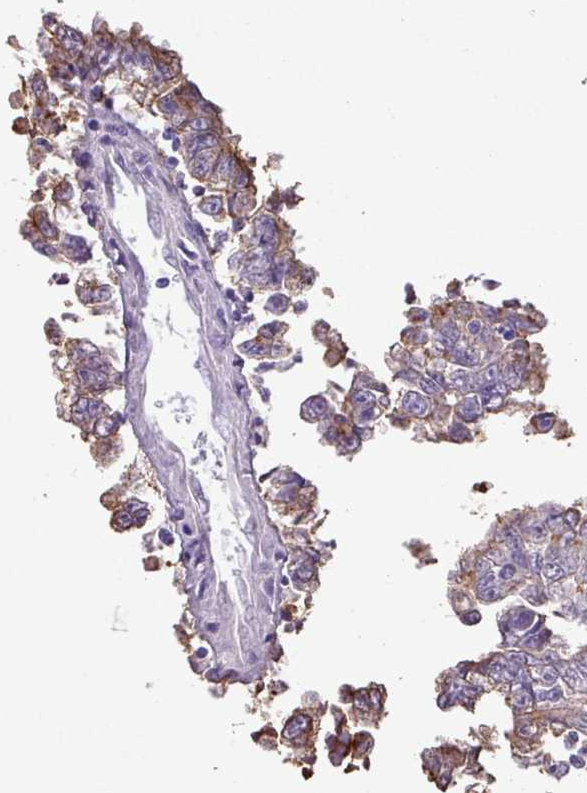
{"staining": {"intensity": "moderate", "quantity": "<25%", "location": "cytoplasmic/membranous"}, "tissue": "stomach cancer", "cell_type": "Tumor cells", "image_type": "cancer", "snomed": [{"axis": "morphology", "description": "Adenocarcinoma, NOS"}, {"axis": "topography", "description": "Stomach, upper"}, {"axis": "topography", "description": "Stomach"}], "caption": "A brown stain highlights moderate cytoplasmic/membranous expression of a protein in stomach cancer tumor cells.", "gene": "EPCAM", "patient": {"sex": "male", "age": 62}}